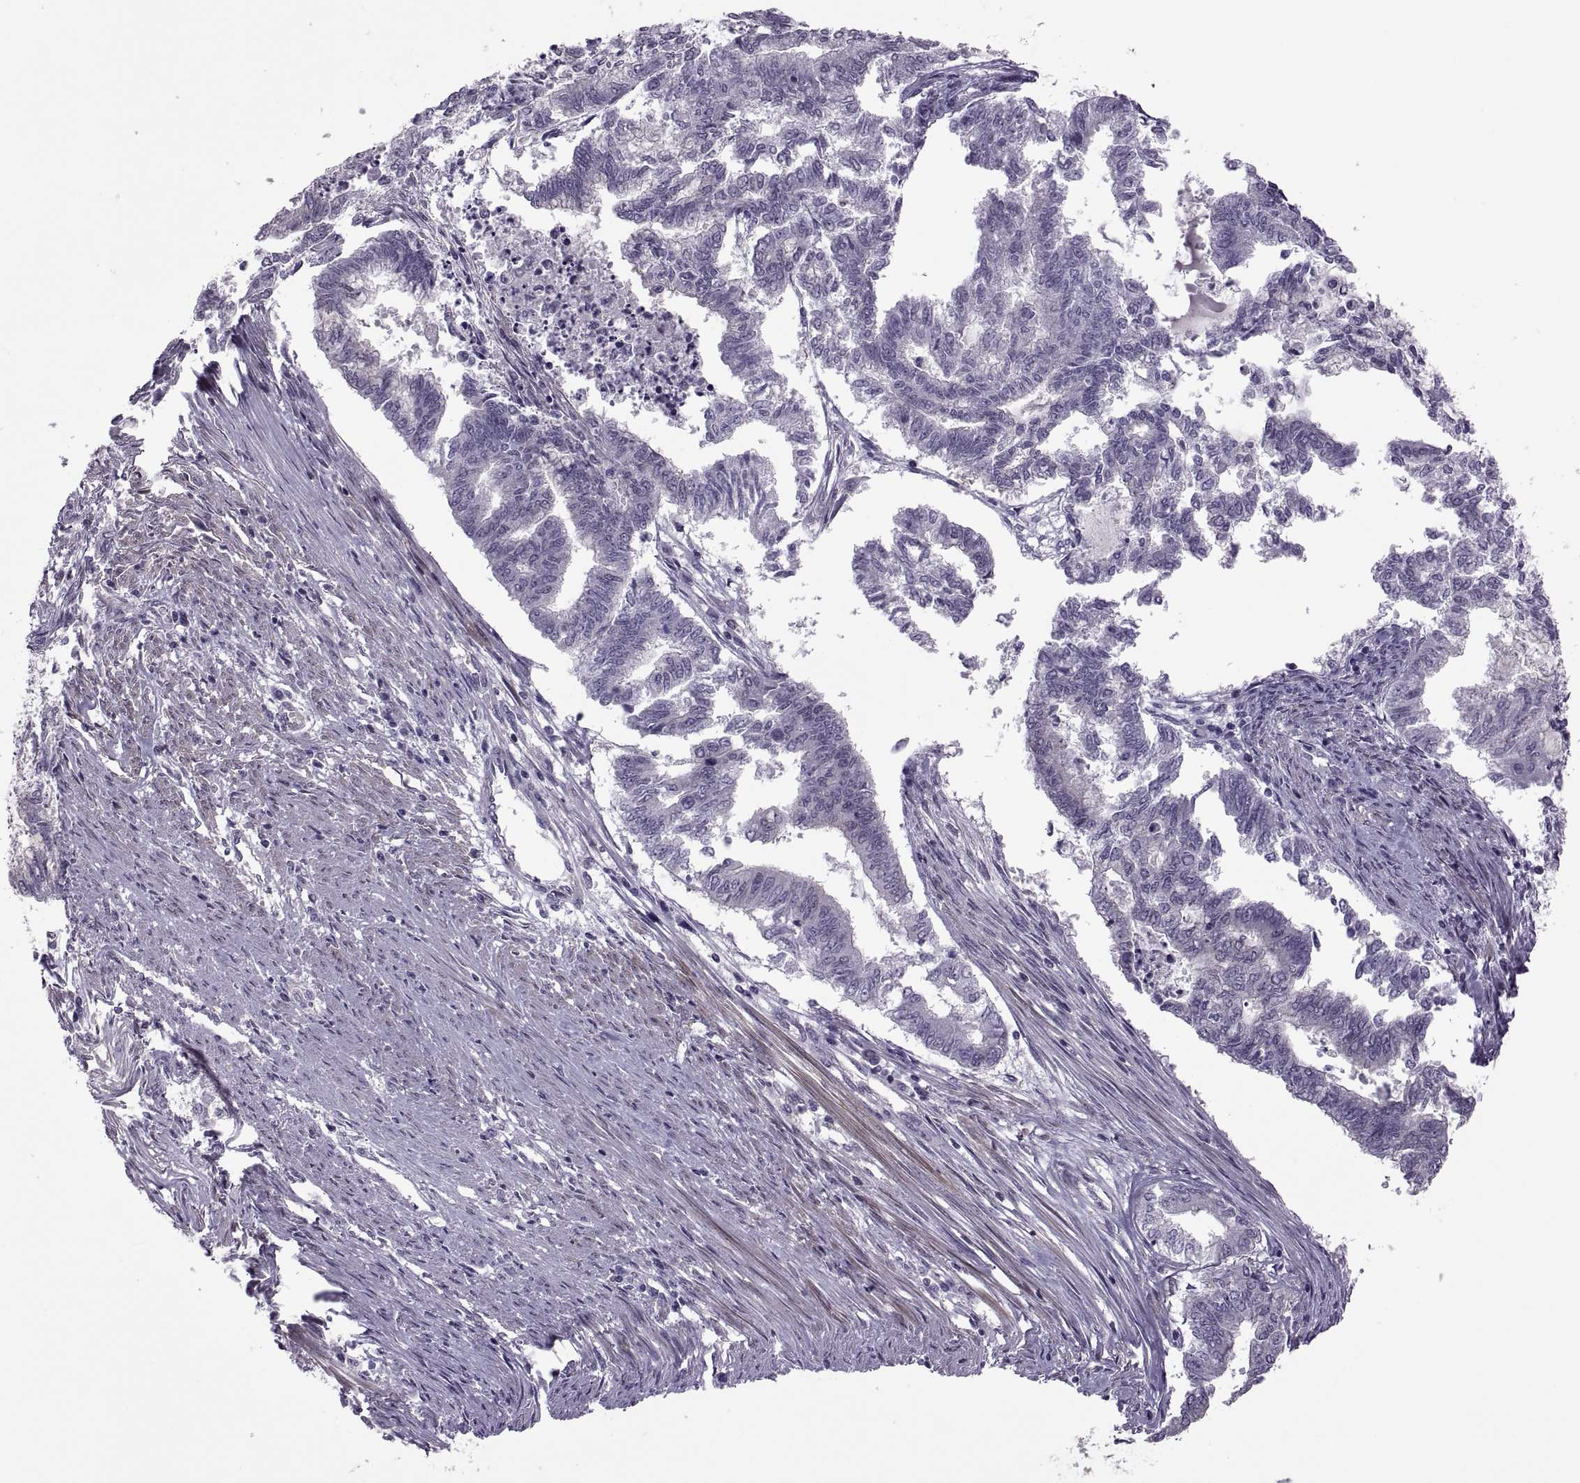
{"staining": {"intensity": "negative", "quantity": "none", "location": "none"}, "tissue": "endometrial cancer", "cell_type": "Tumor cells", "image_type": "cancer", "snomed": [{"axis": "morphology", "description": "Adenocarcinoma, NOS"}, {"axis": "topography", "description": "Endometrium"}], "caption": "Photomicrograph shows no significant protein expression in tumor cells of adenocarcinoma (endometrial).", "gene": "ODF3", "patient": {"sex": "female", "age": 79}}